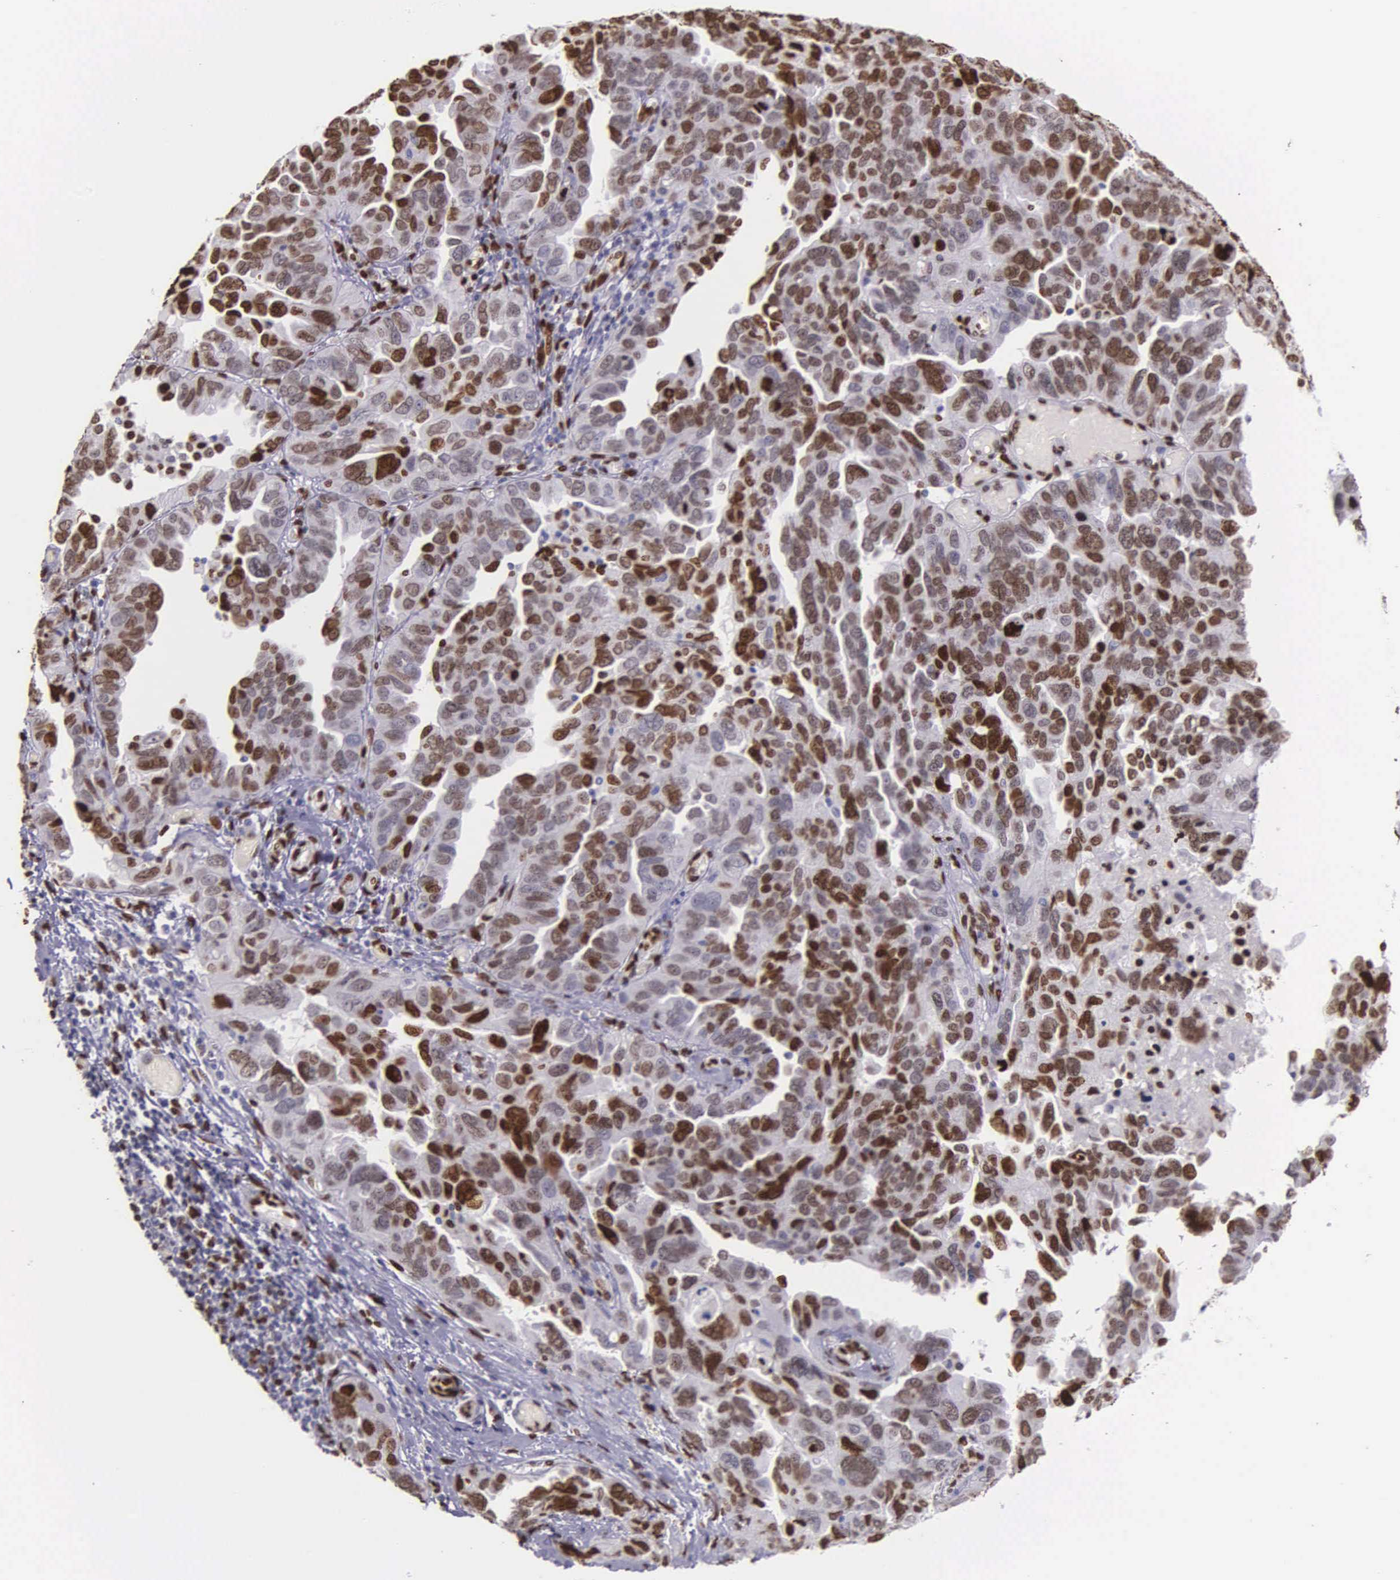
{"staining": {"intensity": "moderate", "quantity": ">75%", "location": "nuclear"}, "tissue": "ovarian cancer", "cell_type": "Tumor cells", "image_type": "cancer", "snomed": [{"axis": "morphology", "description": "Cystadenocarcinoma, serous, NOS"}, {"axis": "topography", "description": "Ovary"}], "caption": "Ovarian cancer (serous cystadenocarcinoma) stained with a brown dye shows moderate nuclear positive expression in about >75% of tumor cells.", "gene": "H1-0", "patient": {"sex": "female", "age": 64}}